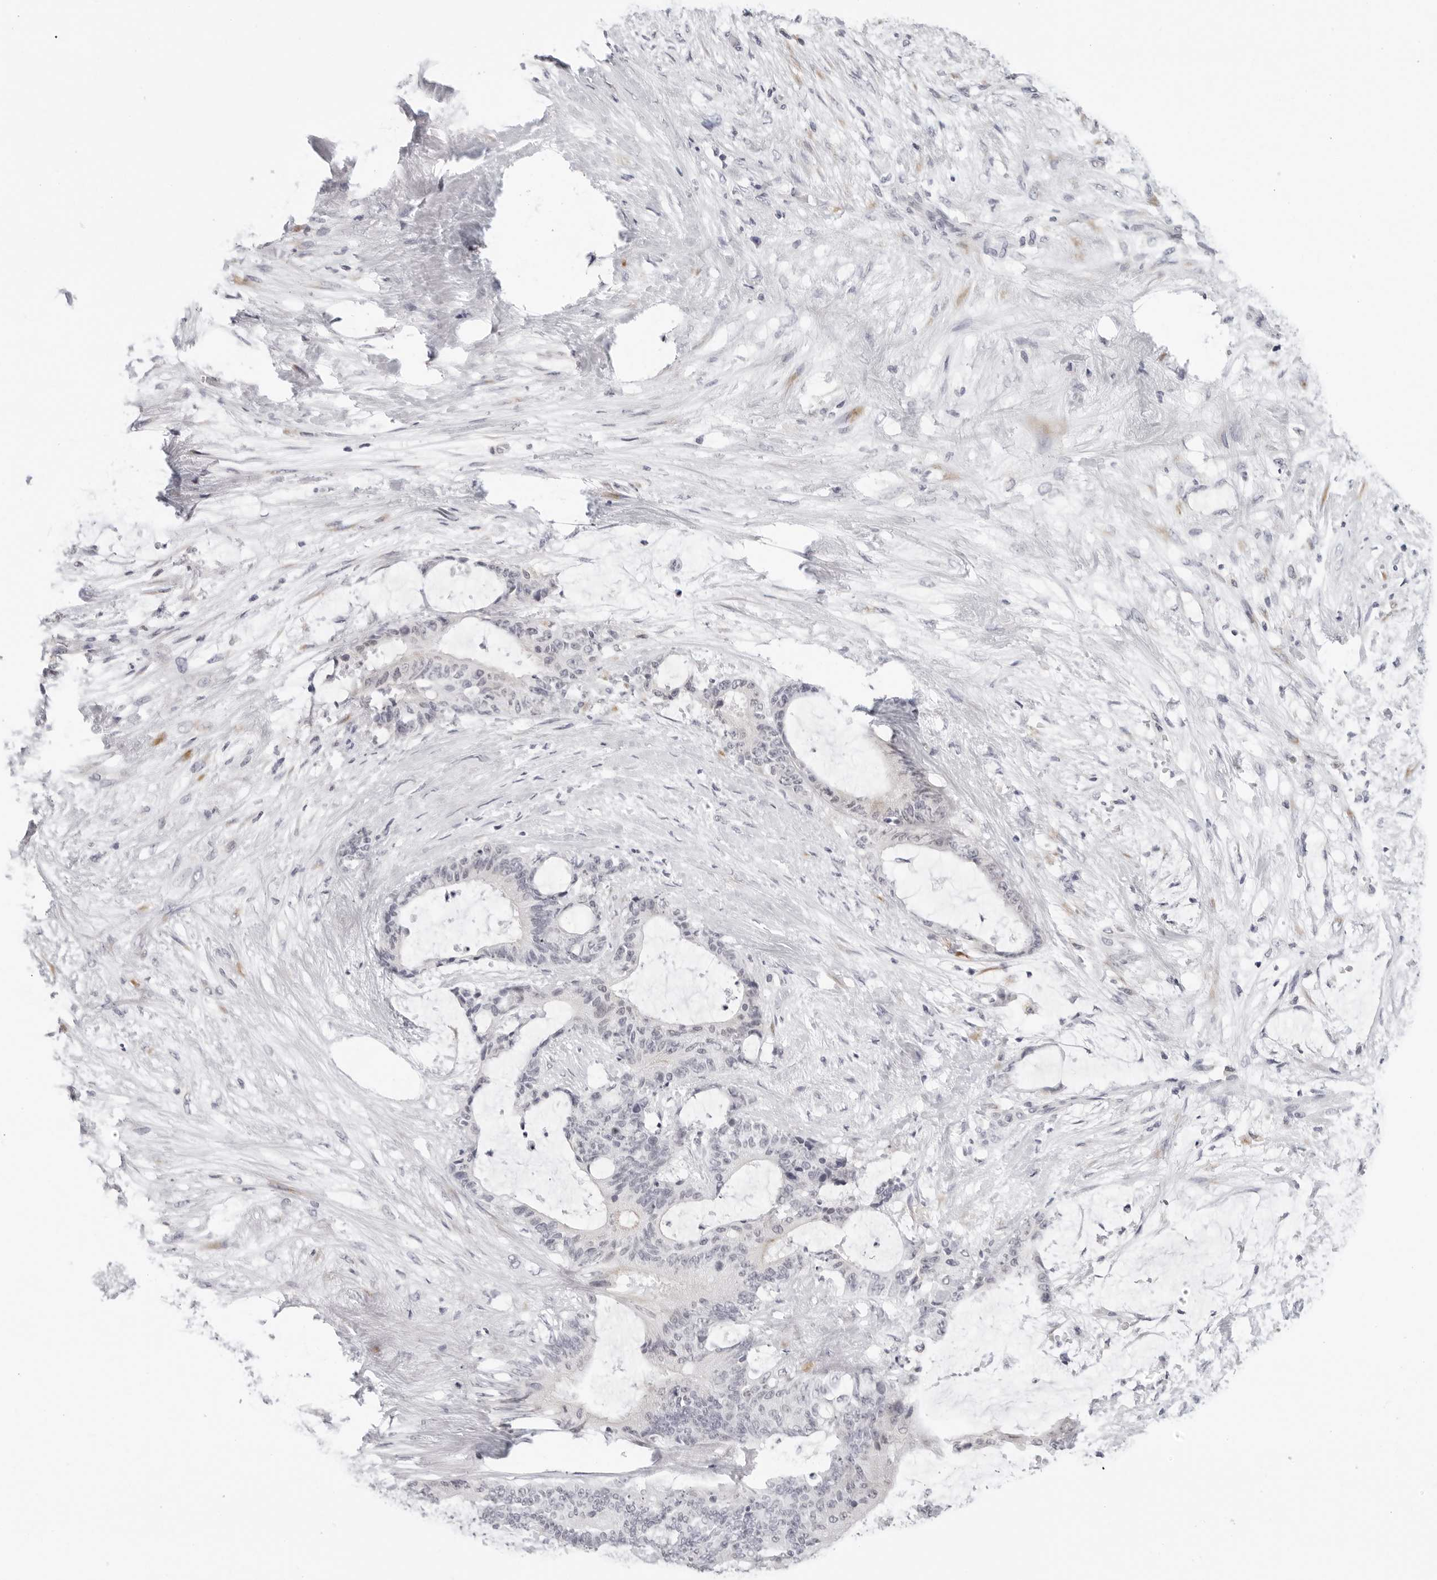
{"staining": {"intensity": "negative", "quantity": "none", "location": "none"}, "tissue": "liver cancer", "cell_type": "Tumor cells", "image_type": "cancer", "snomed": [{"axis": "morphology", "description": "Normal tissue, NOS"}, {"axis": "morphology", "description": "Cholangiocarcinoma"}, {"axis": "topography", "description": "Liver"}, {"axis": "topography", "description": "Peripheral nerve tissue"}], "caption": "Immunohistochemical staining of human cholangiocarcinoma (liver) reveals no significant staining in tumor cells. (Immunohistochemistry (ihc), brightfield microscopy, high magnification).", "gene": "EDN2", "patient": {"sex": "female", "age": 73}}